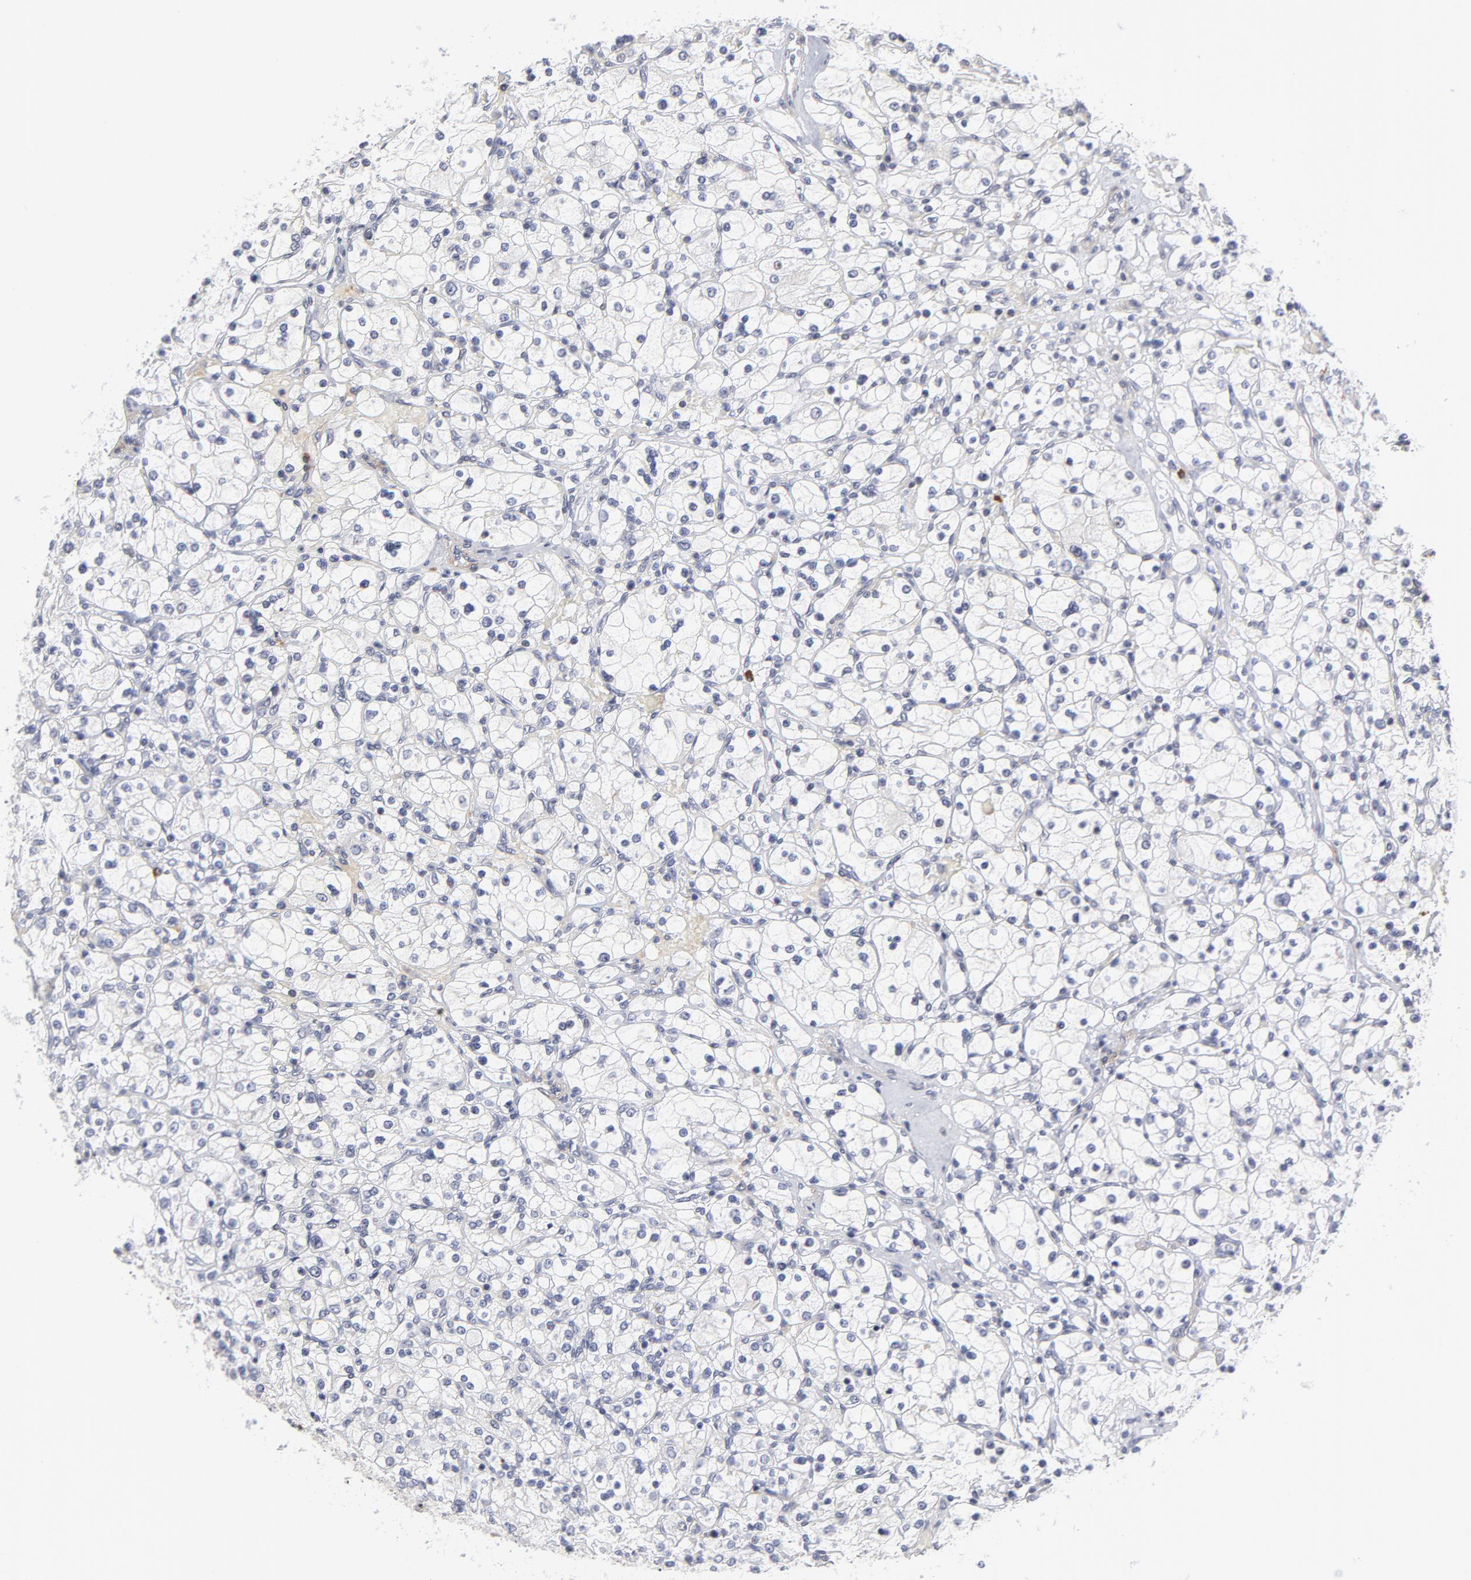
{"staining": {"intensity": "moderate", "quantity": "25%-75%", "location": "nuclear"}, "tissue": "renal cancer", "cell_type": "Tumor cells", "image_type": "cancer", "snomed": [{"axis": "morphology", "description": "Adenocarcinoma, NOS"}, {"axis": "topography", "description": "Kidney"}], "caption": "High-power microscopy captured an immunohistochemistry micrograph of renal cancer, revealing moderate nuclear expression in about 25%-75% of tumor cells. (DAB = brown stain, brightfield microscopy at high magnification).", "gene": "CTCF", "patient": {"sex": "female", "age": 83}}